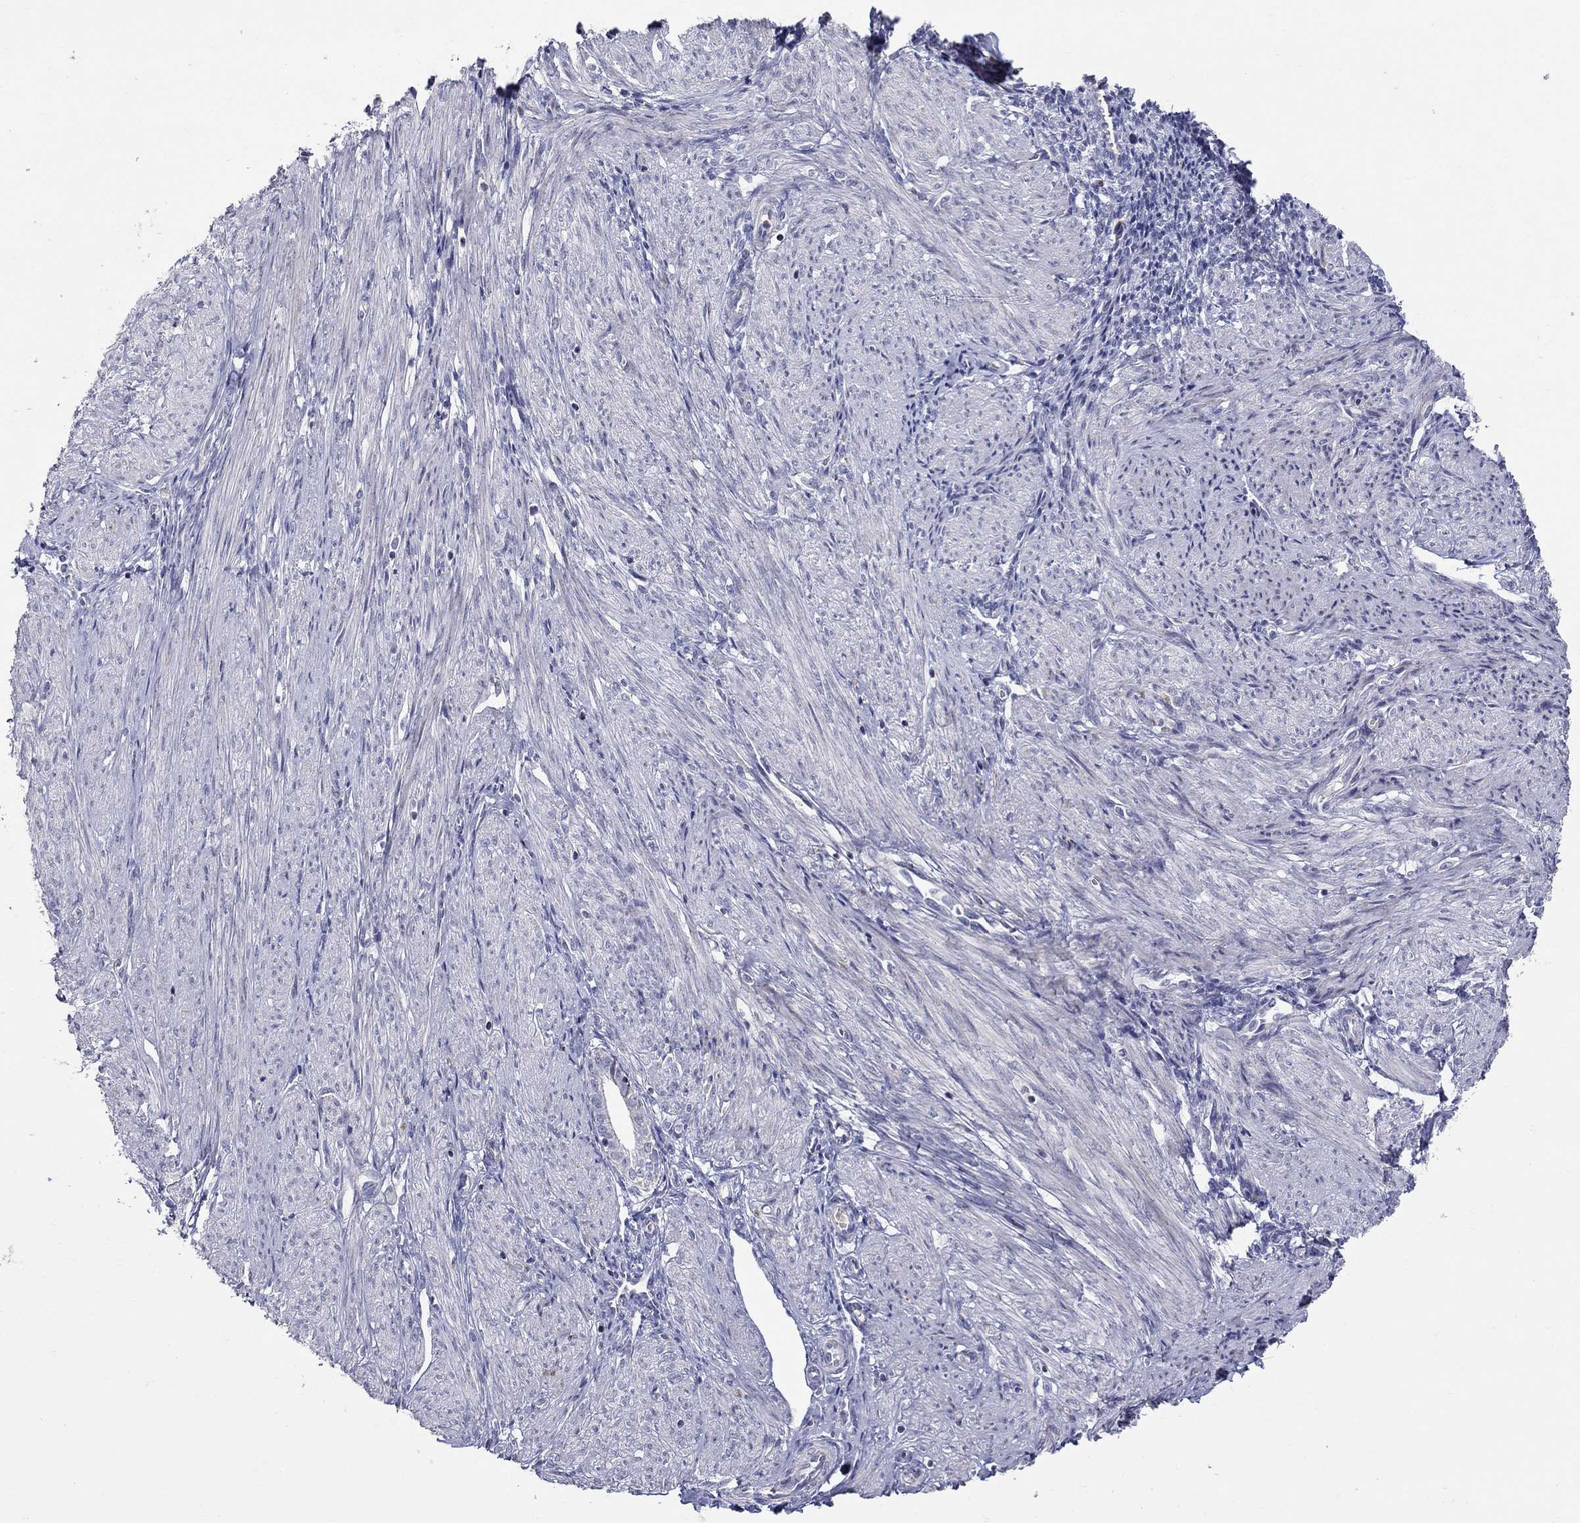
{"staining": {"intensity": "negative", "quantity": "none", "location": "none"}, "tissue": "endometrium", "cell_type": "Cells in endometrial stroma", "image_type": "normal", "snomed": [{"axis": "morphology", "description": "Normal tissue, NOS"}, {"axis": "topography", "description": "Endometrium"}], "caption": "Immunohistochemistry (IHC) image of normal endometrium: endometrium stained with DAB (3,3'-diaminobenzidine) exhibits no significant protein positivity in cells in endometrial stroma.", "gene": "HMX2", "patient": {"sex": "female", "age": 37}}